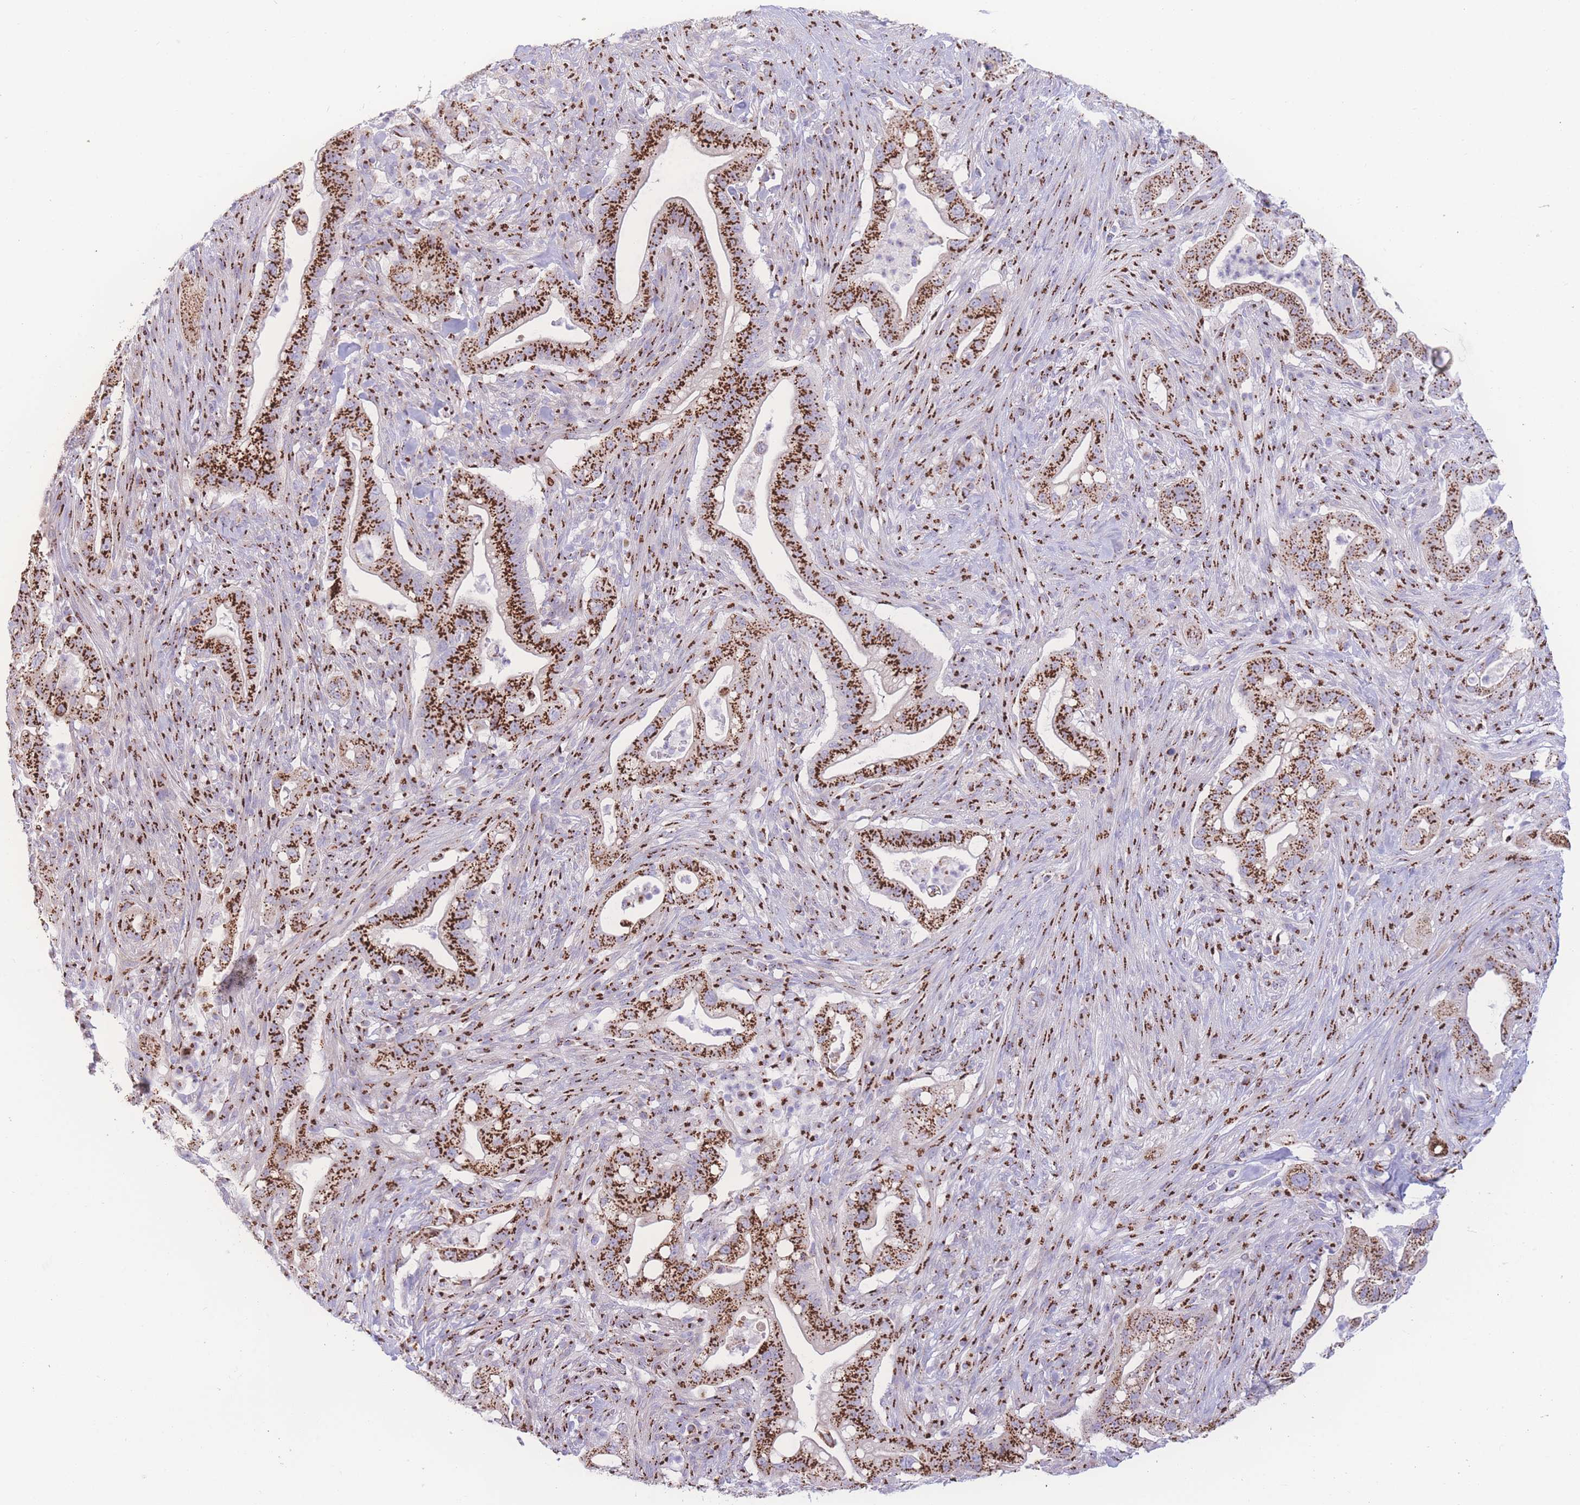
{"staining": {"intensity": "strong", "quantity": ">75%", "location": "cytoplasmic/membranous"}, "tissue": "pancreatic cancer", "cell_type": "Tumor cells", "image_type": "cancer", "snomed": [{"axis": "morphology", "description": "Adenocarcinoma, NOS"}, {"axis": "topography", "description": "Pancreas"}], "caption": "About >75% of tumor cells in adenocarcinoma (pancreatic) display strong cytoplasmic/membranous protein expression as visualized by brown immunohistochemical staining.", "gene": "GOLM2", "patient": {"sex": "male", "age": 44}}